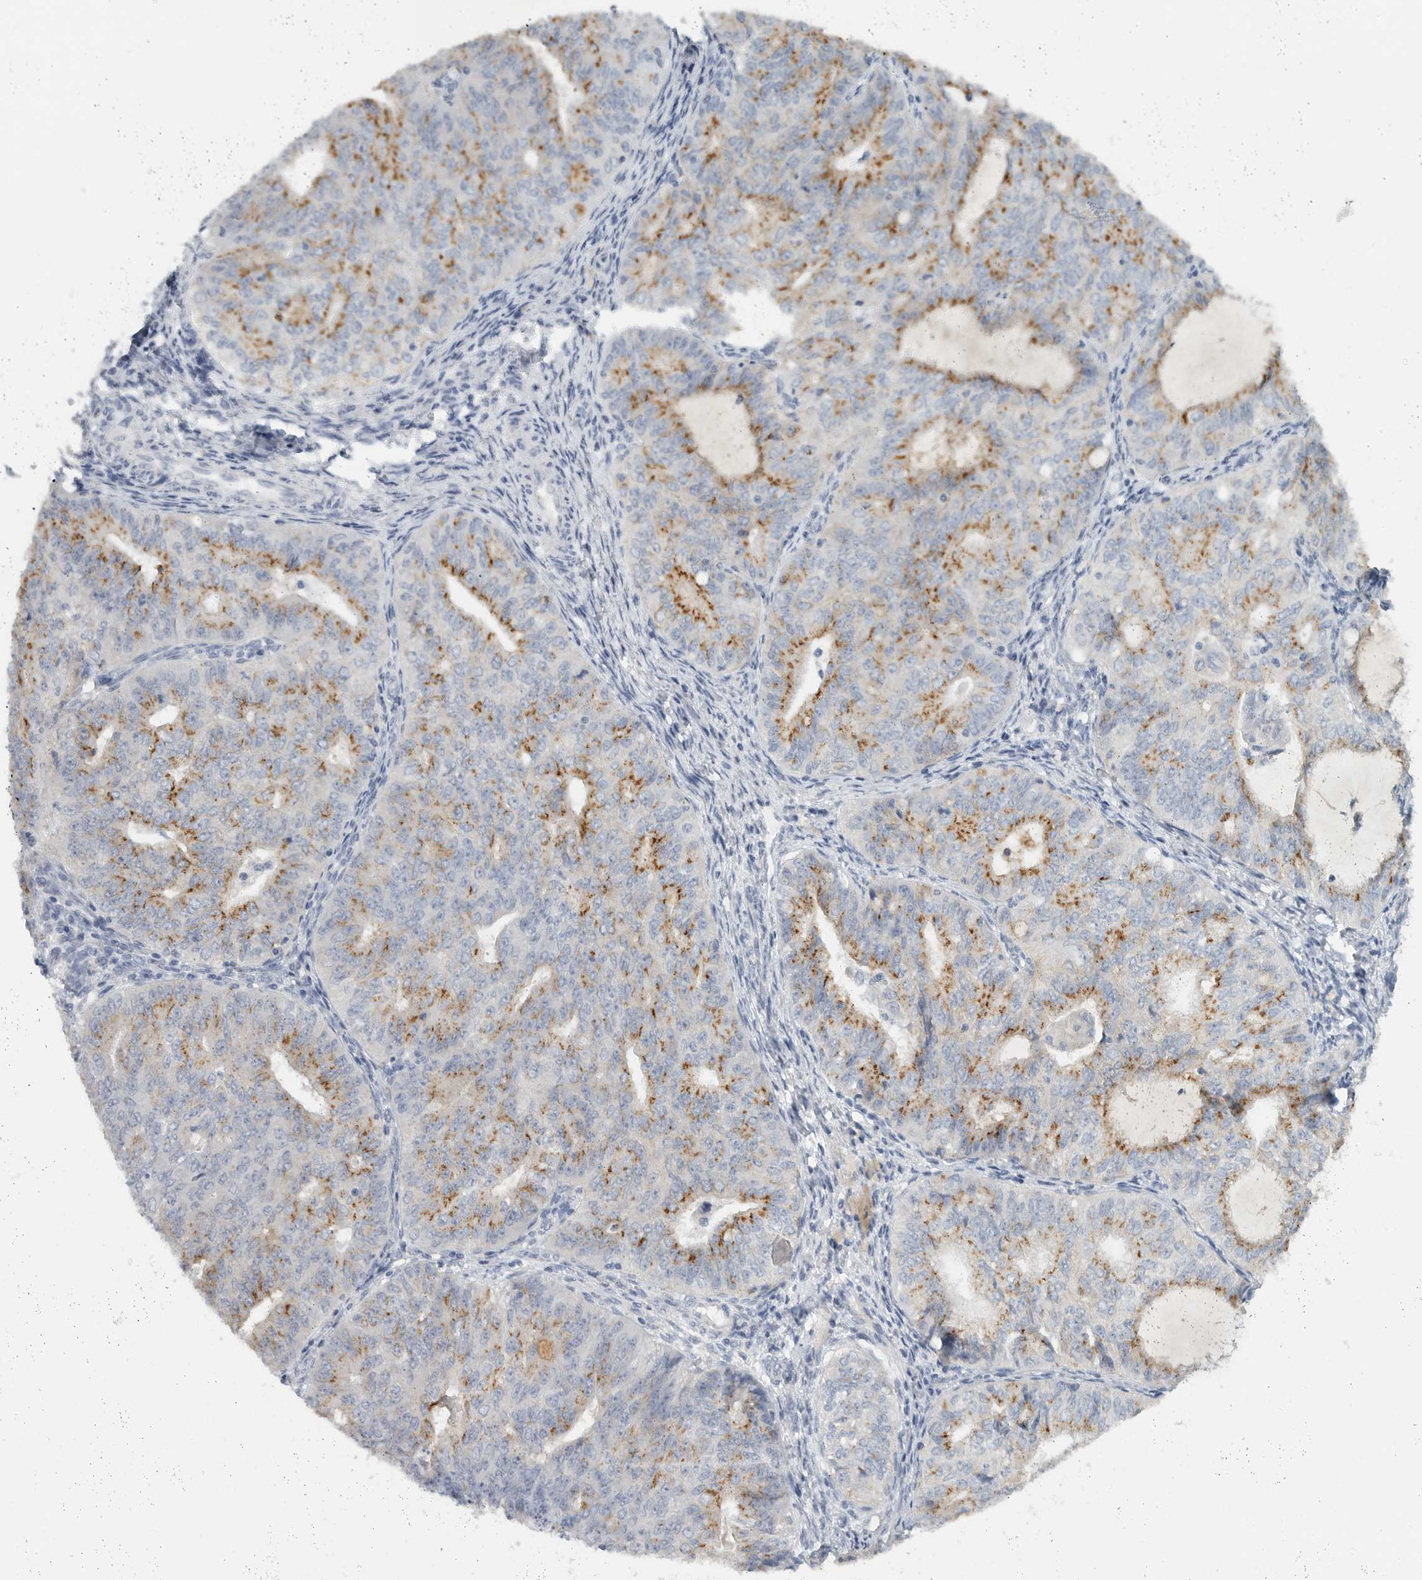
{"staining": {"intensity": "moderate", "quantity": "25%-75%", "location": "cytoplasmic/membranous"}, "tissue": "endometrial cancer", "cell_type": "Tumor cells", "image_type": "cancer", "snomed": [{"axis": "morphology", "description": "Adenocarcinoma, NOS"}, {"axis": "topography", "description": "Endometrium"}], "caption": "Protein expression analysis of endometrial cancer (adenocarcinoma) displays moderate cytoplasmic/membranous expression in approximately 25%-75% of tumor cells.", "gene": "PAM", "patient": {"sex": "female", "age": 32}}